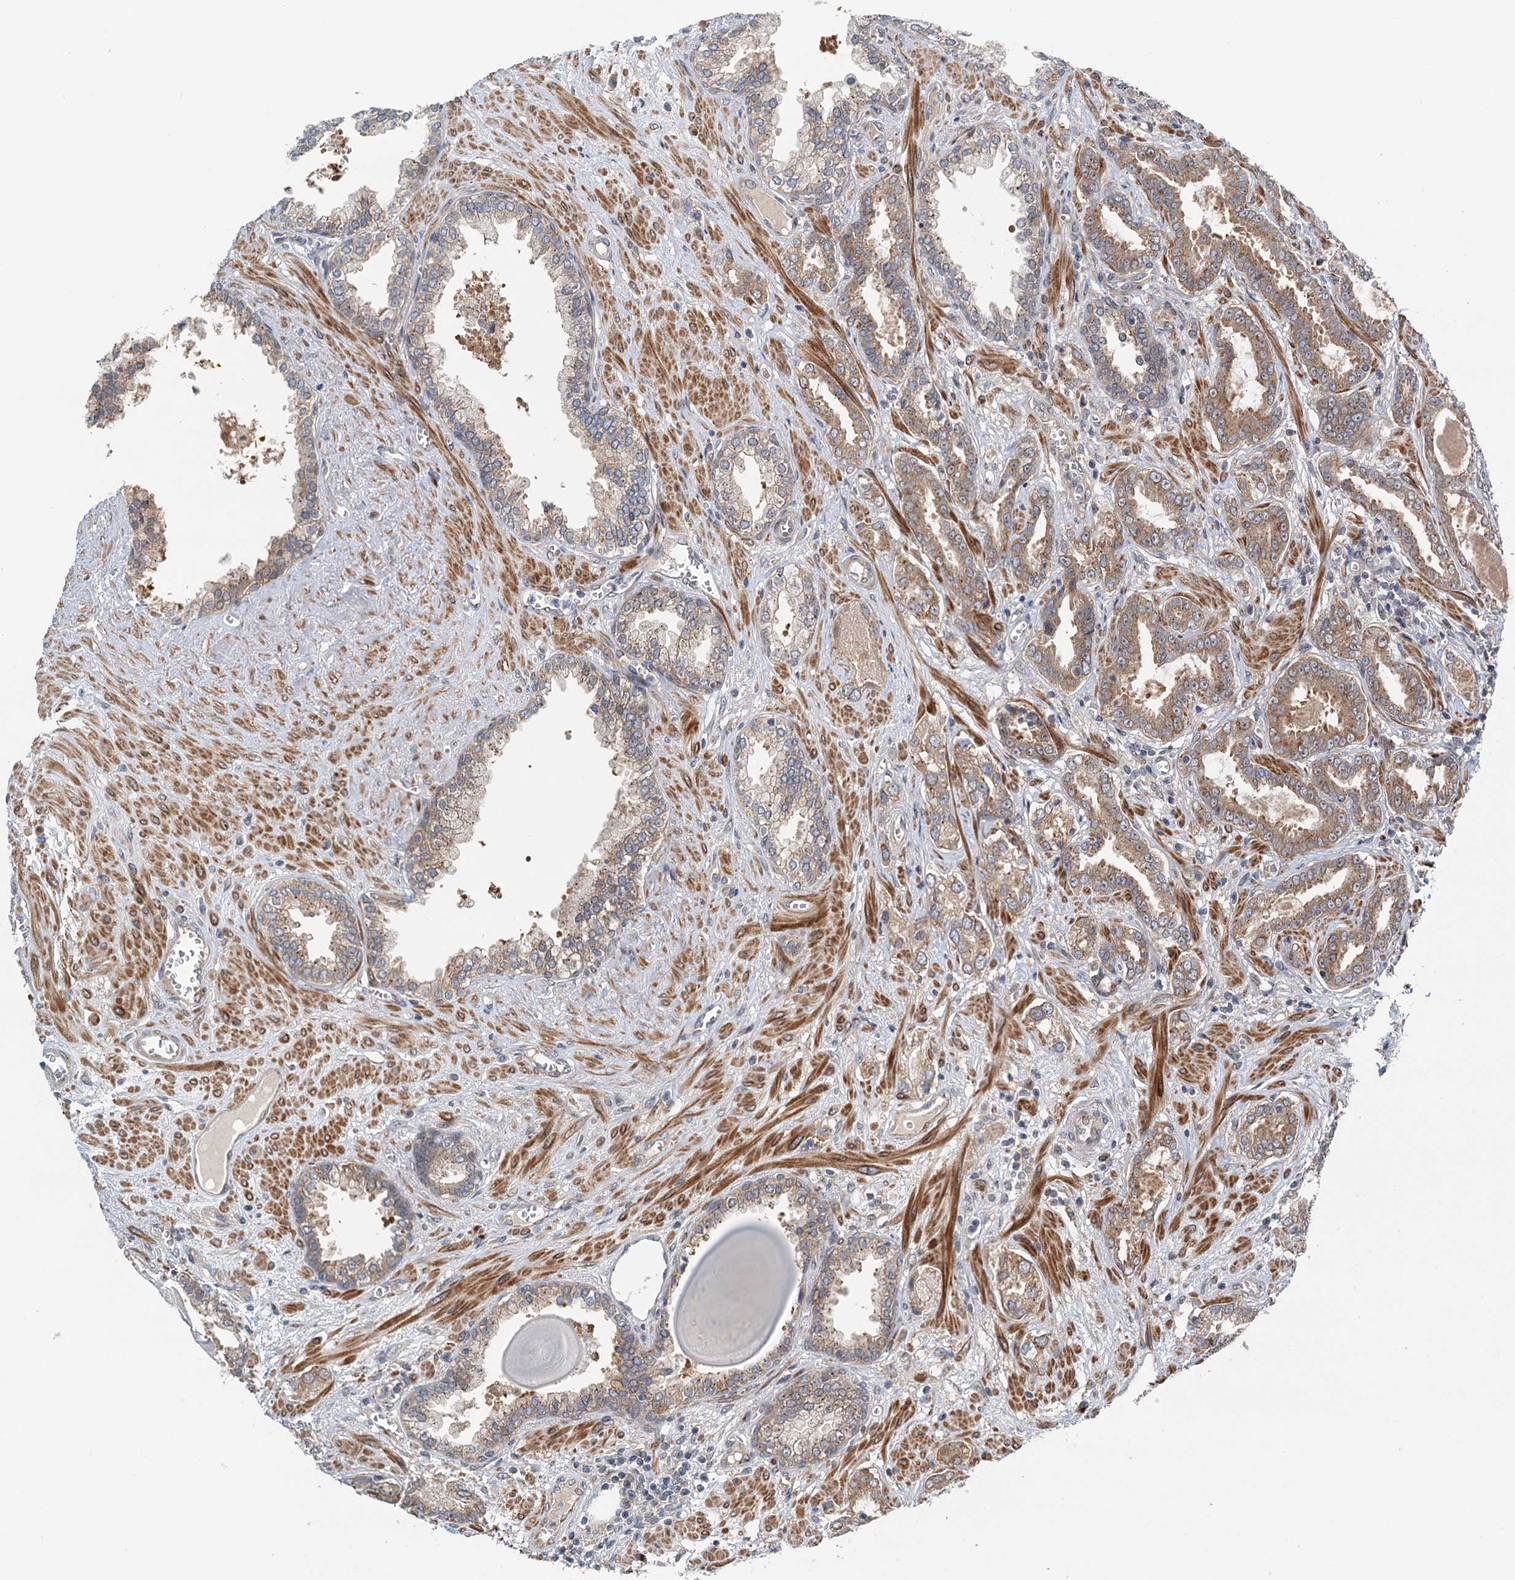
{"staining": {"intensity": "weak", "quantity": ">75%", "location": "cytoplasmic/membranous"}, "tissue": "prostate cancer", "cell_type": "Tumor cells", "image_type": "cancer", "snomed": [{"axis": "morphology", "description": "Adenocarcinoma, High grade"}, {"axis": "topography", "description": "Prostate and seminal vesicle, NOS"}], "caption": "Prostate cancer stained with a protein marker shows weak staining in tumor cells.", "gene": "DYNC2I2", "patient": {"sex": "male", "age": 67}}